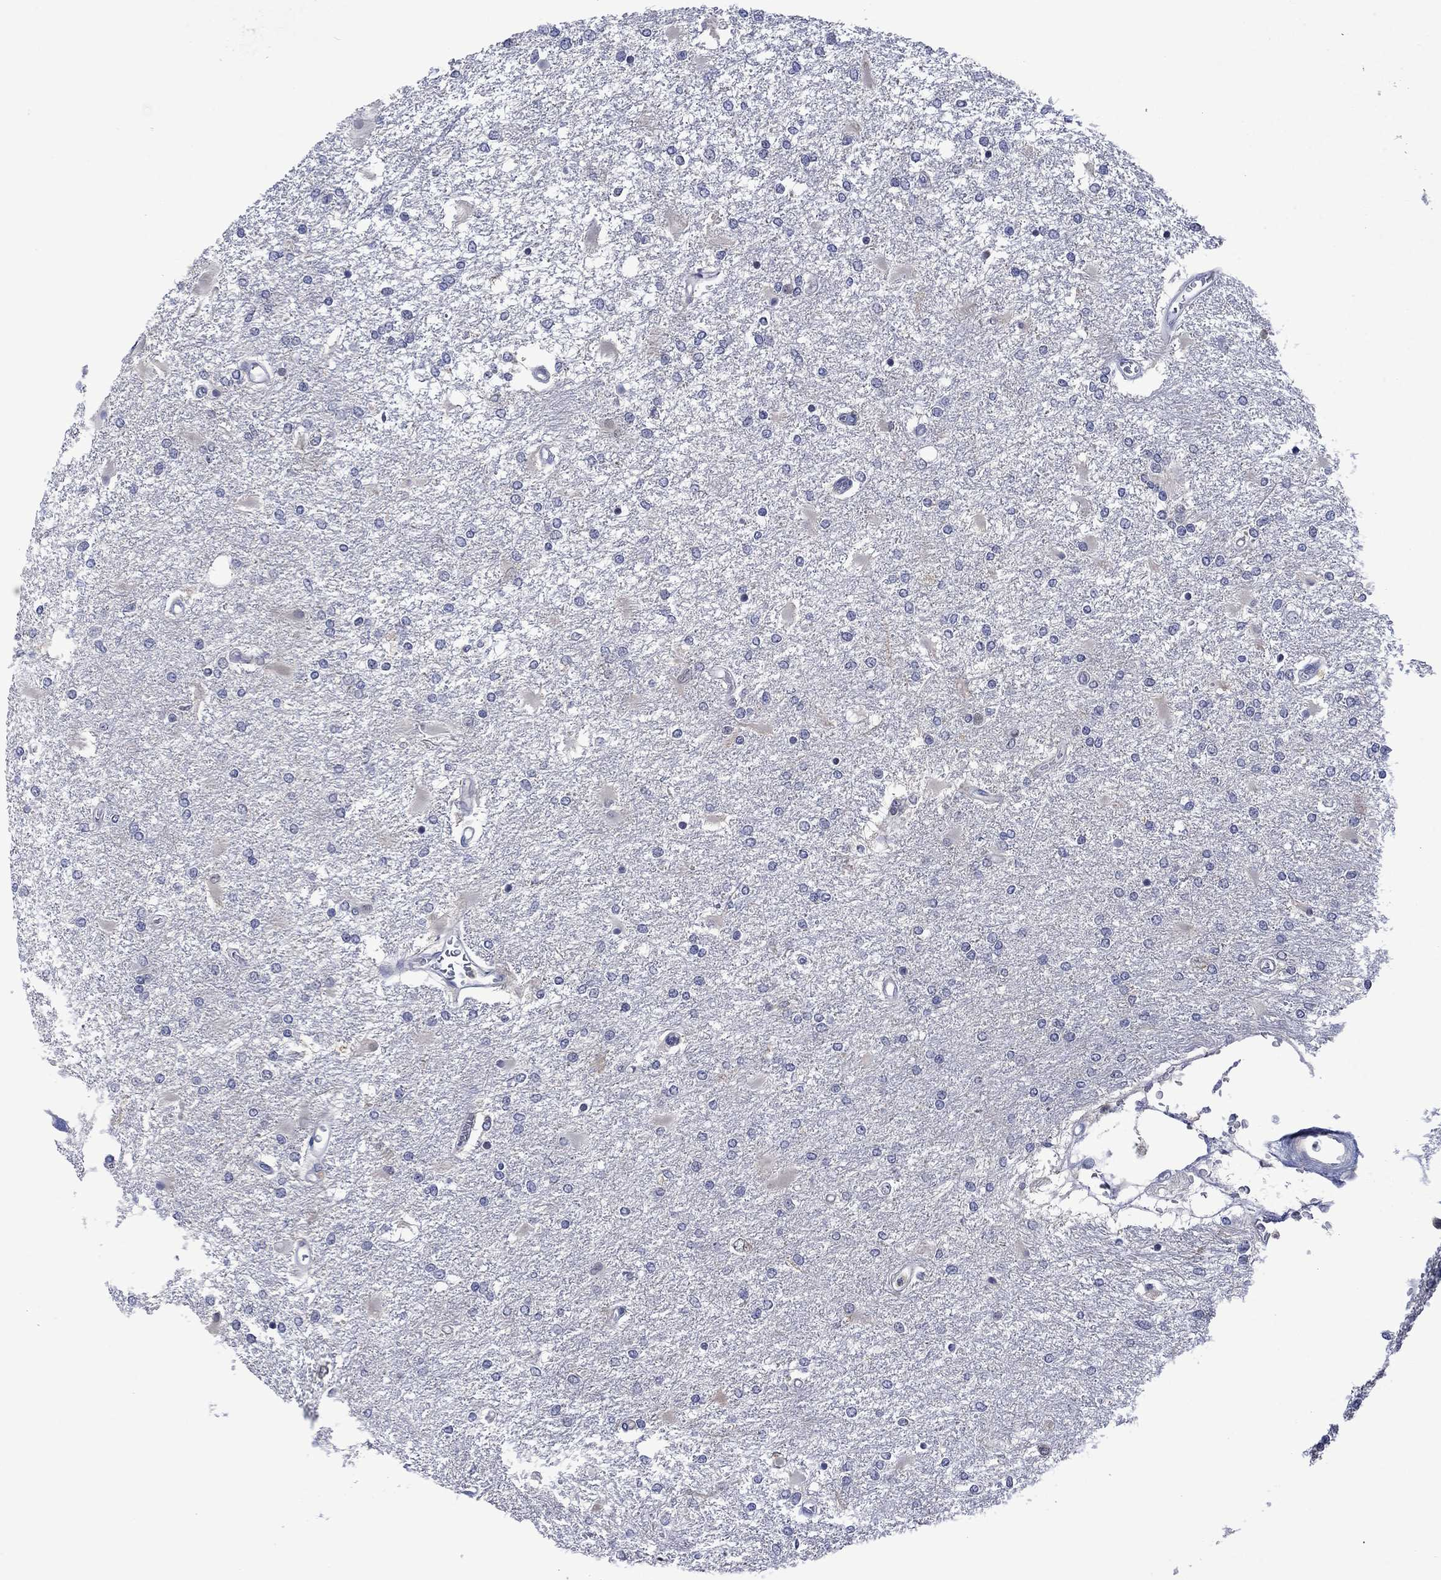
{"staining": {"intensity": "negative", "quantity": "none", "location": "none"}, "tissue": "glioma", "cell_type": "Tumor cells", "image_type": "cancer", "snomed": [{"axis": "morphology", "description": "Glioma, malignant, High grade"}, {"axis": "topography", "description": "Cerebral cortex"}], "caption": "There is no significant staining in tumor cells of glioma.", "gene": "AGL", "patient": {"sex": "male", "age": 79}}